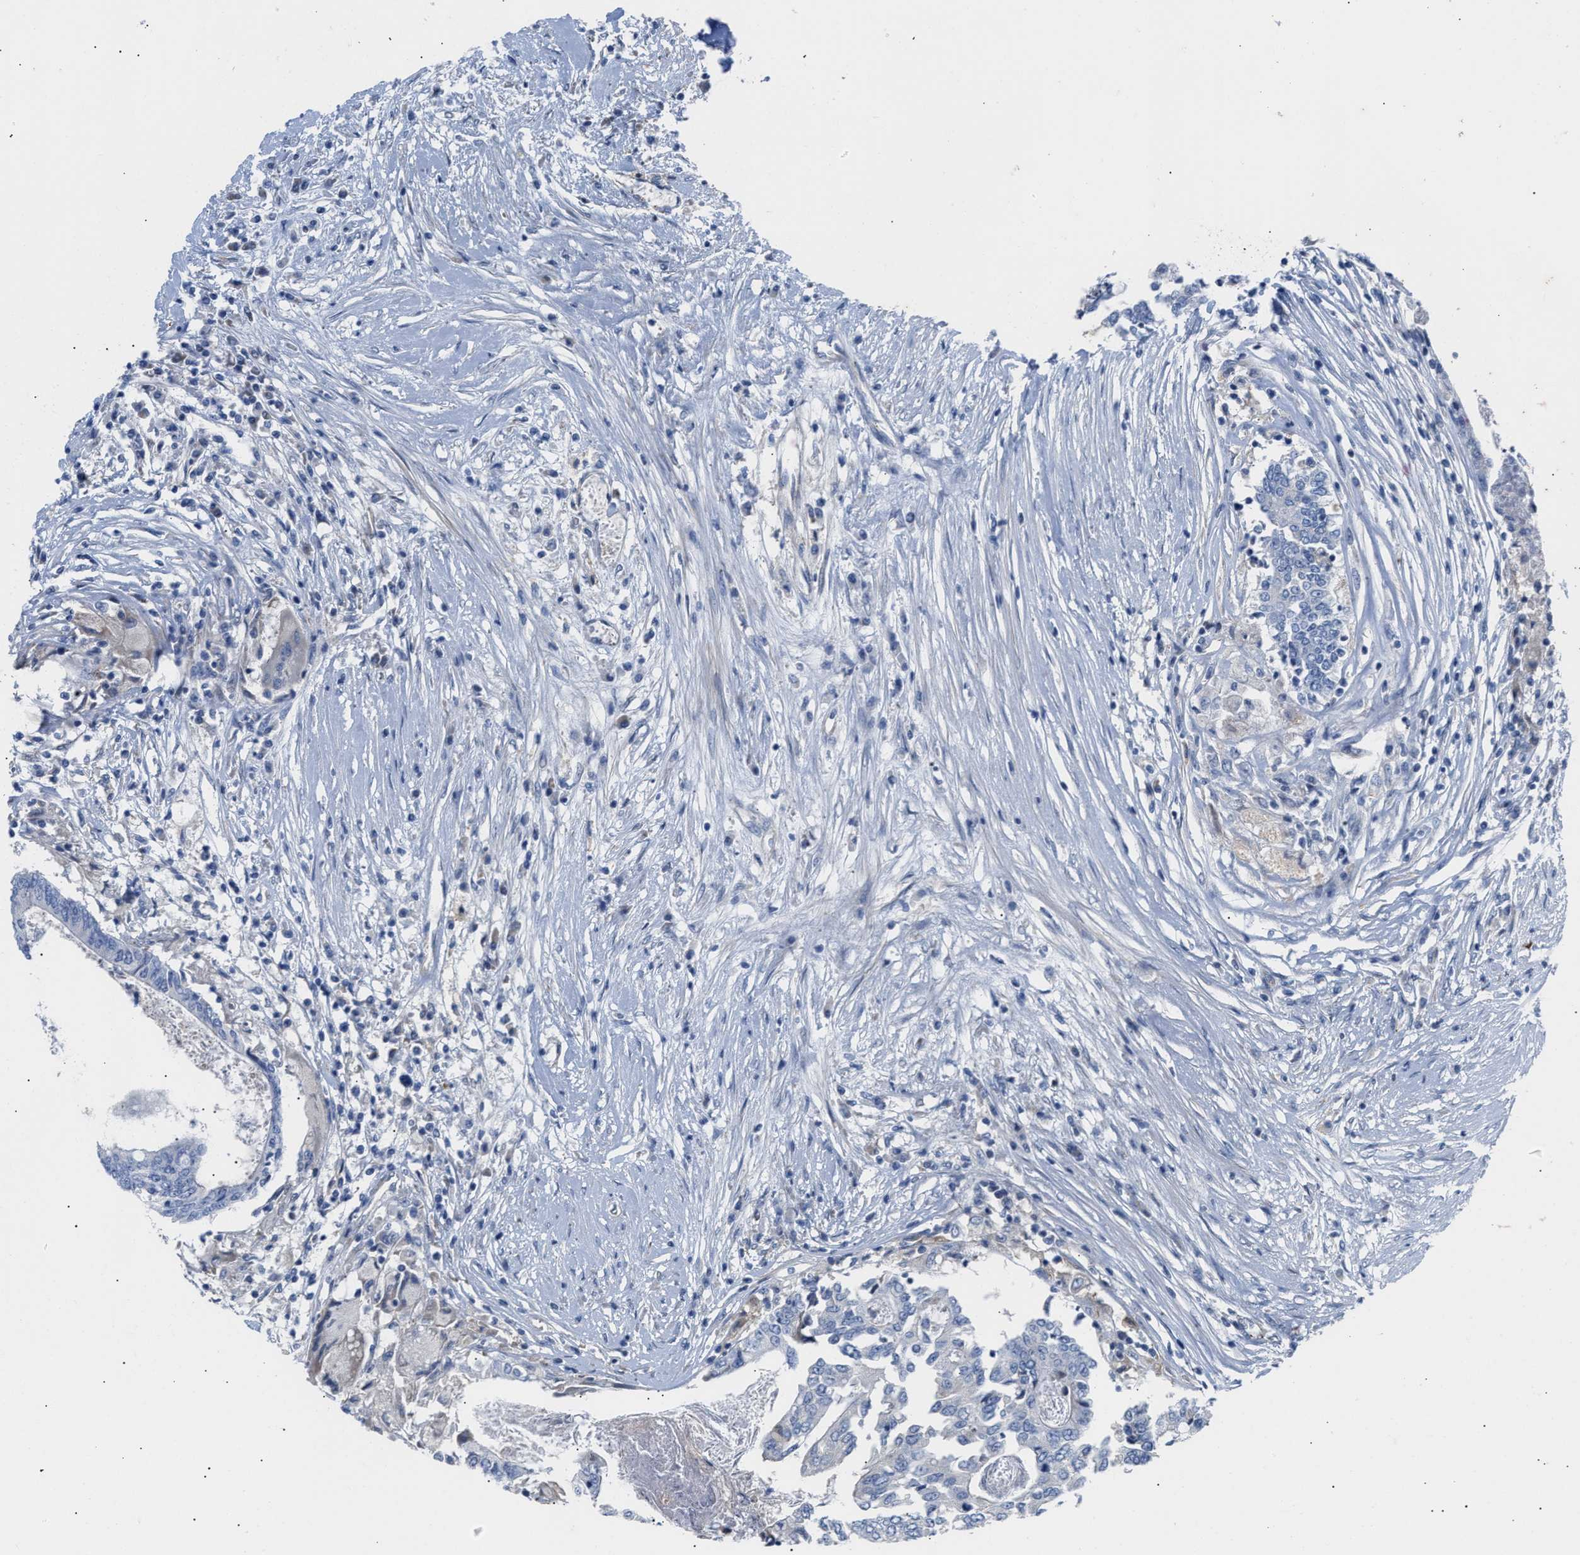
{"staining": {"intensity": "negative", "quantity": "none", "location": "none"}, "tissue": "colorectal cancer", "cell_type": "Tumor cells", "image_type": "cancer", "snomed": [{"axis": "morphology", "description": "Adenocarcinoma, NOS"}, {"axis": "topography", "description": "Rectum"}], "caption": "Image shows no significant protein staining in tumor cells of colorectal cancer.", "gene": "TFPI", "patient": {"sex": "male", "age": 63}}